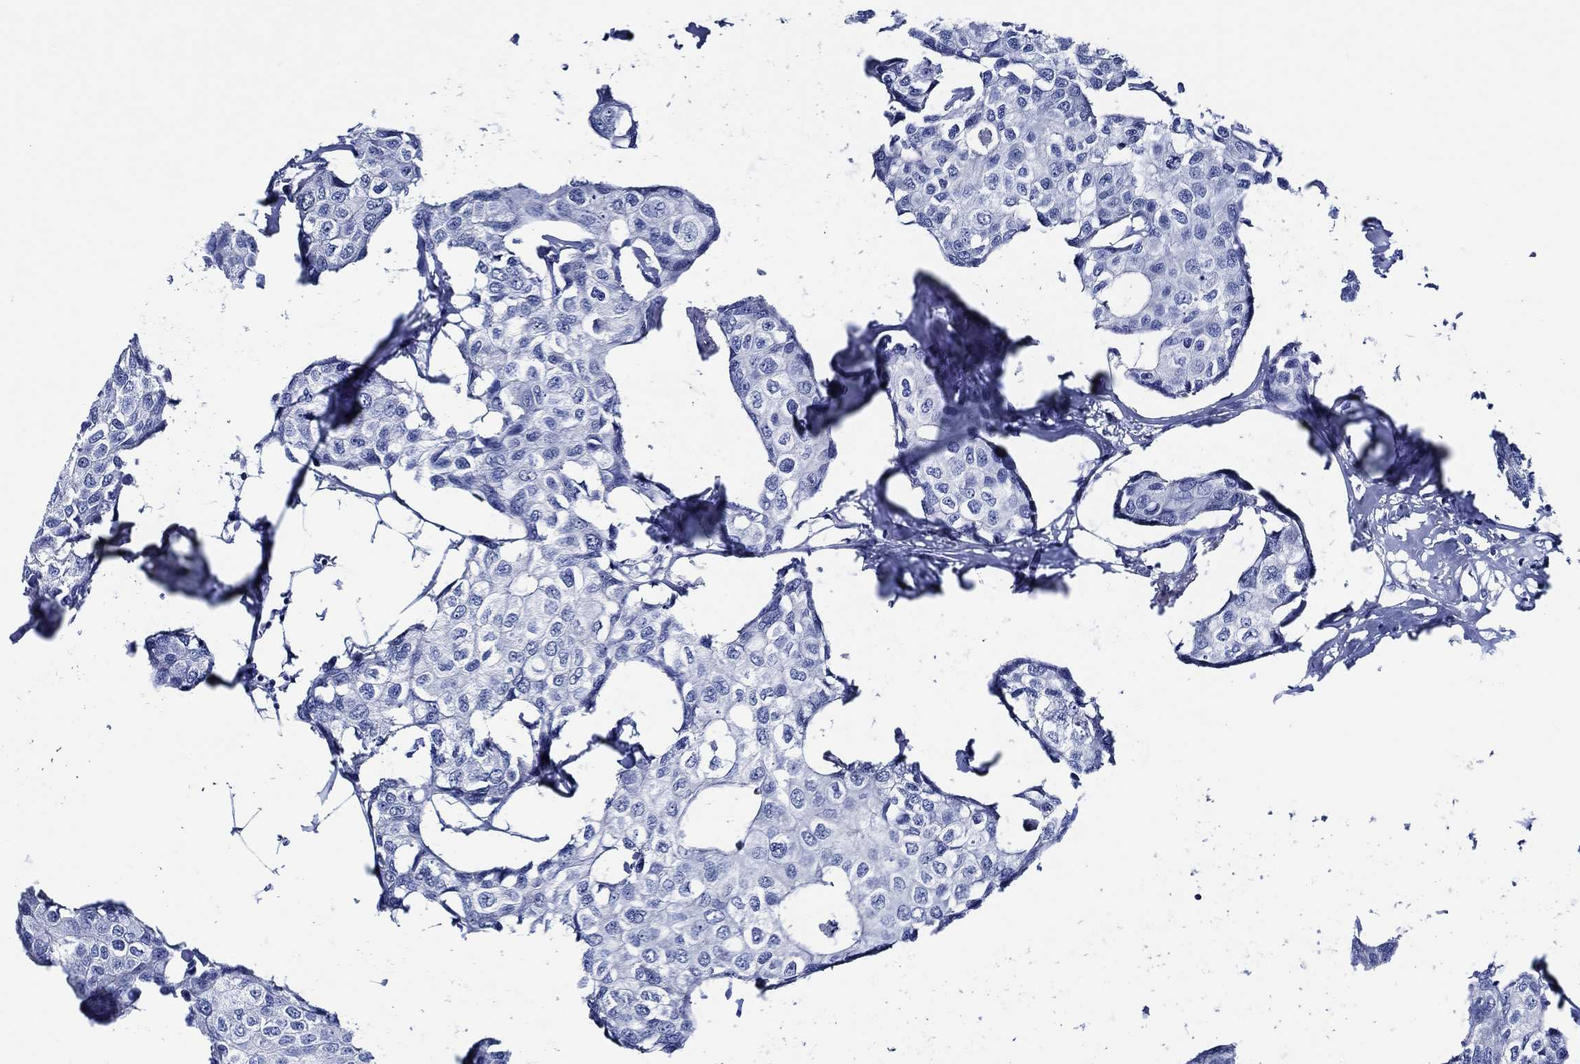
{"staining": {"intensity": "negative", "quantity": "none", "location": "none"}, "tissue": "breast cancer", "cell_type": "Tumor cells", "image_type": "cancer", "snomed": [{"axis": "morphology", "description": "Duct carcinoma"}, {"axis": "topography", "description": "Breast"}], "caption": "Breast cancer (infiltrating ductal carcinoma) was stained to show a protein in brown. There is no significant expression in tumor cells.", "gene": "WDR62", "patient": {"sex": "female", "age": 80}}